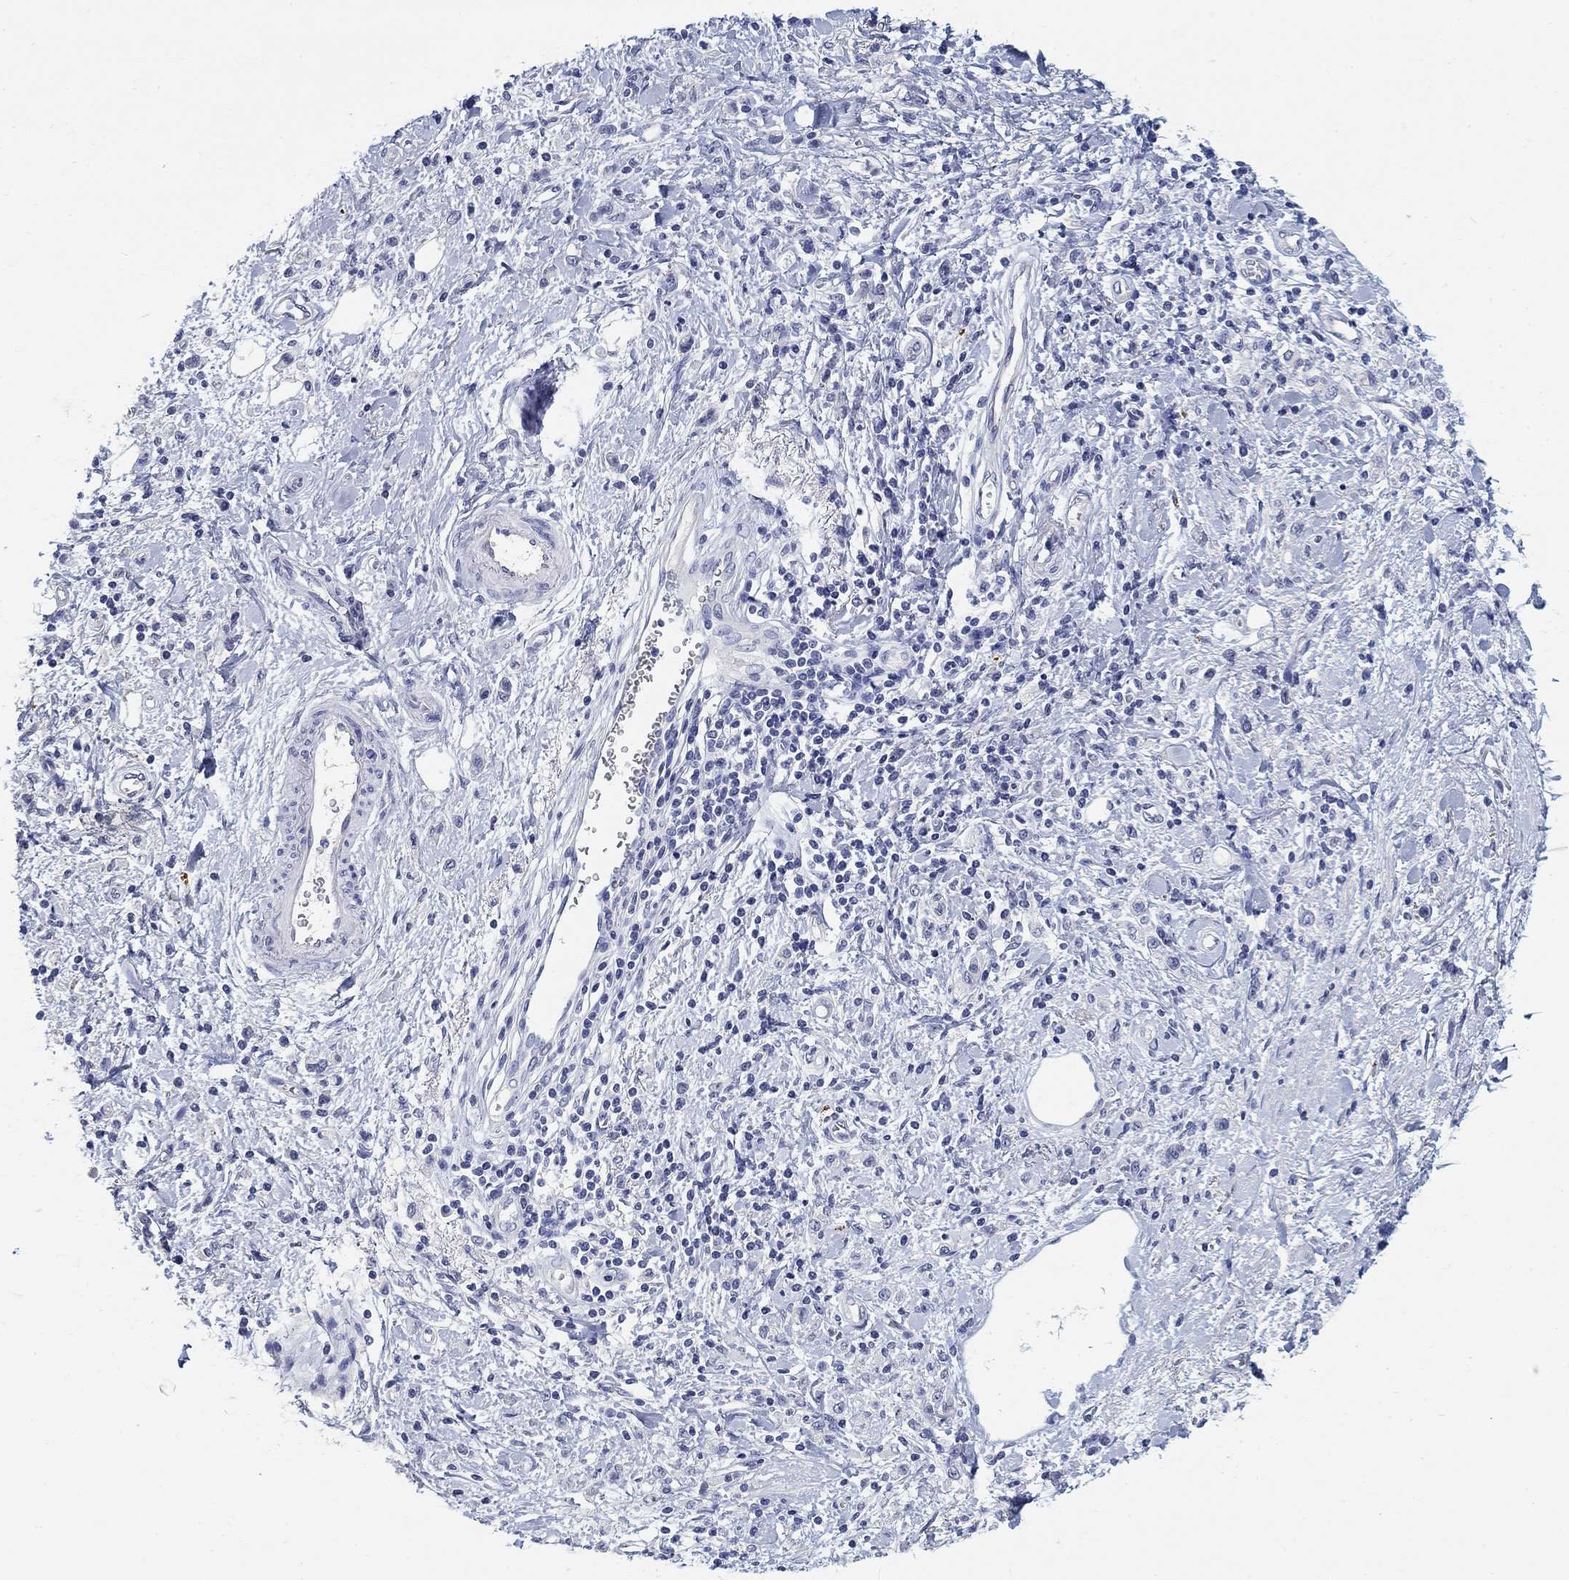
{"staining": {"intensity": "negative", "quantity": "none", "location": "none"}, "tissue": "stomach cancer", "cell_type": "Tumor cells", "image_type": "cancer", "snomed": [{"axis": "morphology", "description": "Adenocarcinoma, NOS"}, {"axis": "topography", "description": "Stomach"}], "caption": "Stomach cancer (adenocarcinoma) was stained to show a protein in brown. There is no significant staining in tumor cells.", "gene": "CLUL1", "patient": {"sex": "male", "age": 77}}